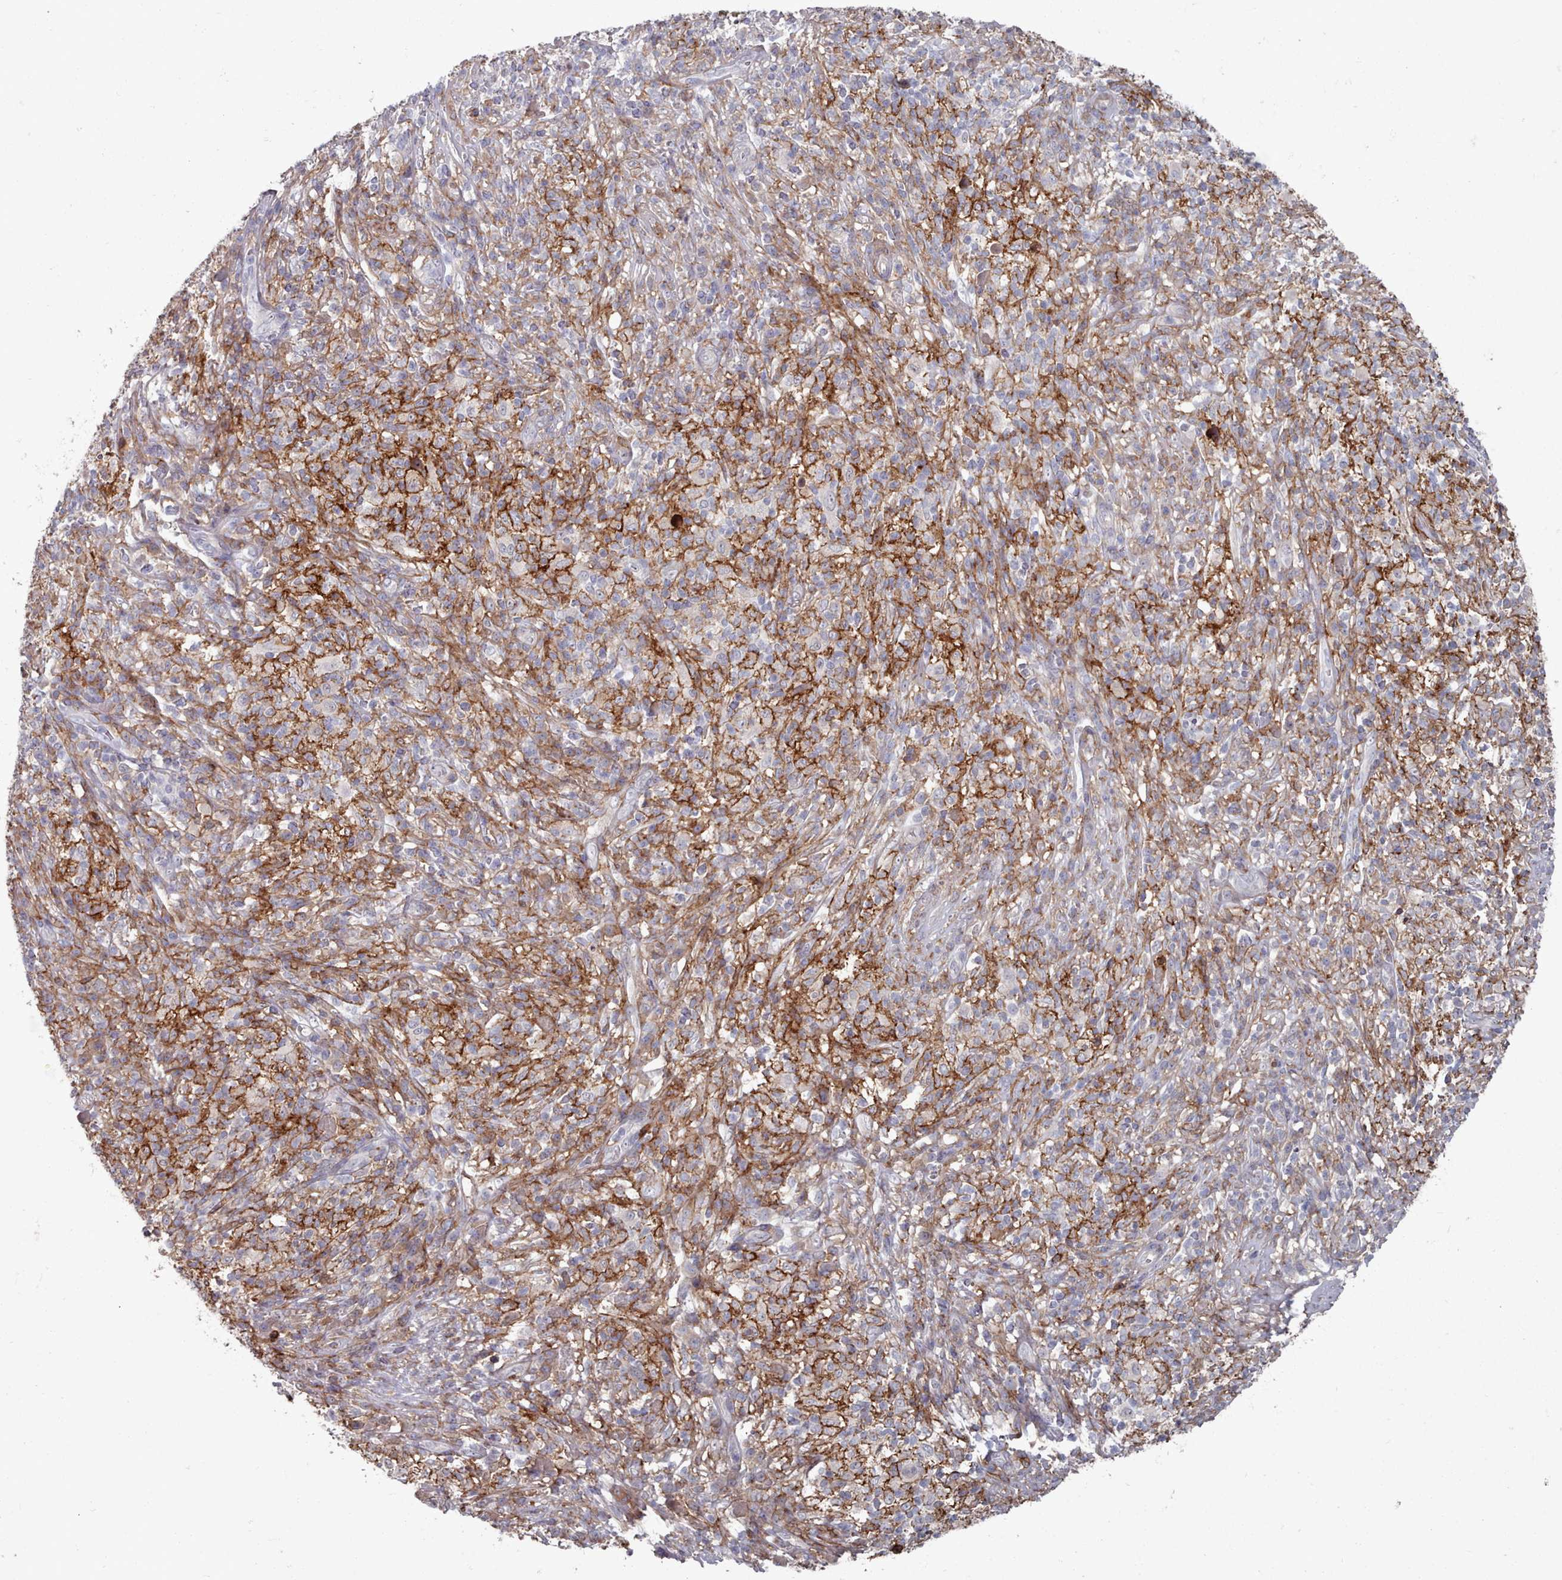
{"staining": {"intensity": "strong", "quantity": "25%-75%", "location": "cytoplasmic/membranous"}, "tissue": "melanoma", "cell_type": "Tumor cells", "image_type": "cancer", "snomed": [{"axis": "morphology", "description": "Malignant melanoma, NOS"}, {"axis": "topography", "description": "Skin"}], "caption": "A high amount of strong cytoplasmic/membranous staining is present in approximately 25%-75% of tumor cells in malignant melanoma tissue. (DAB IHC with brightfield microscopy, high magnification).", "gene": "COL8A2", "patient": {"sex": "male", "age": 66}}